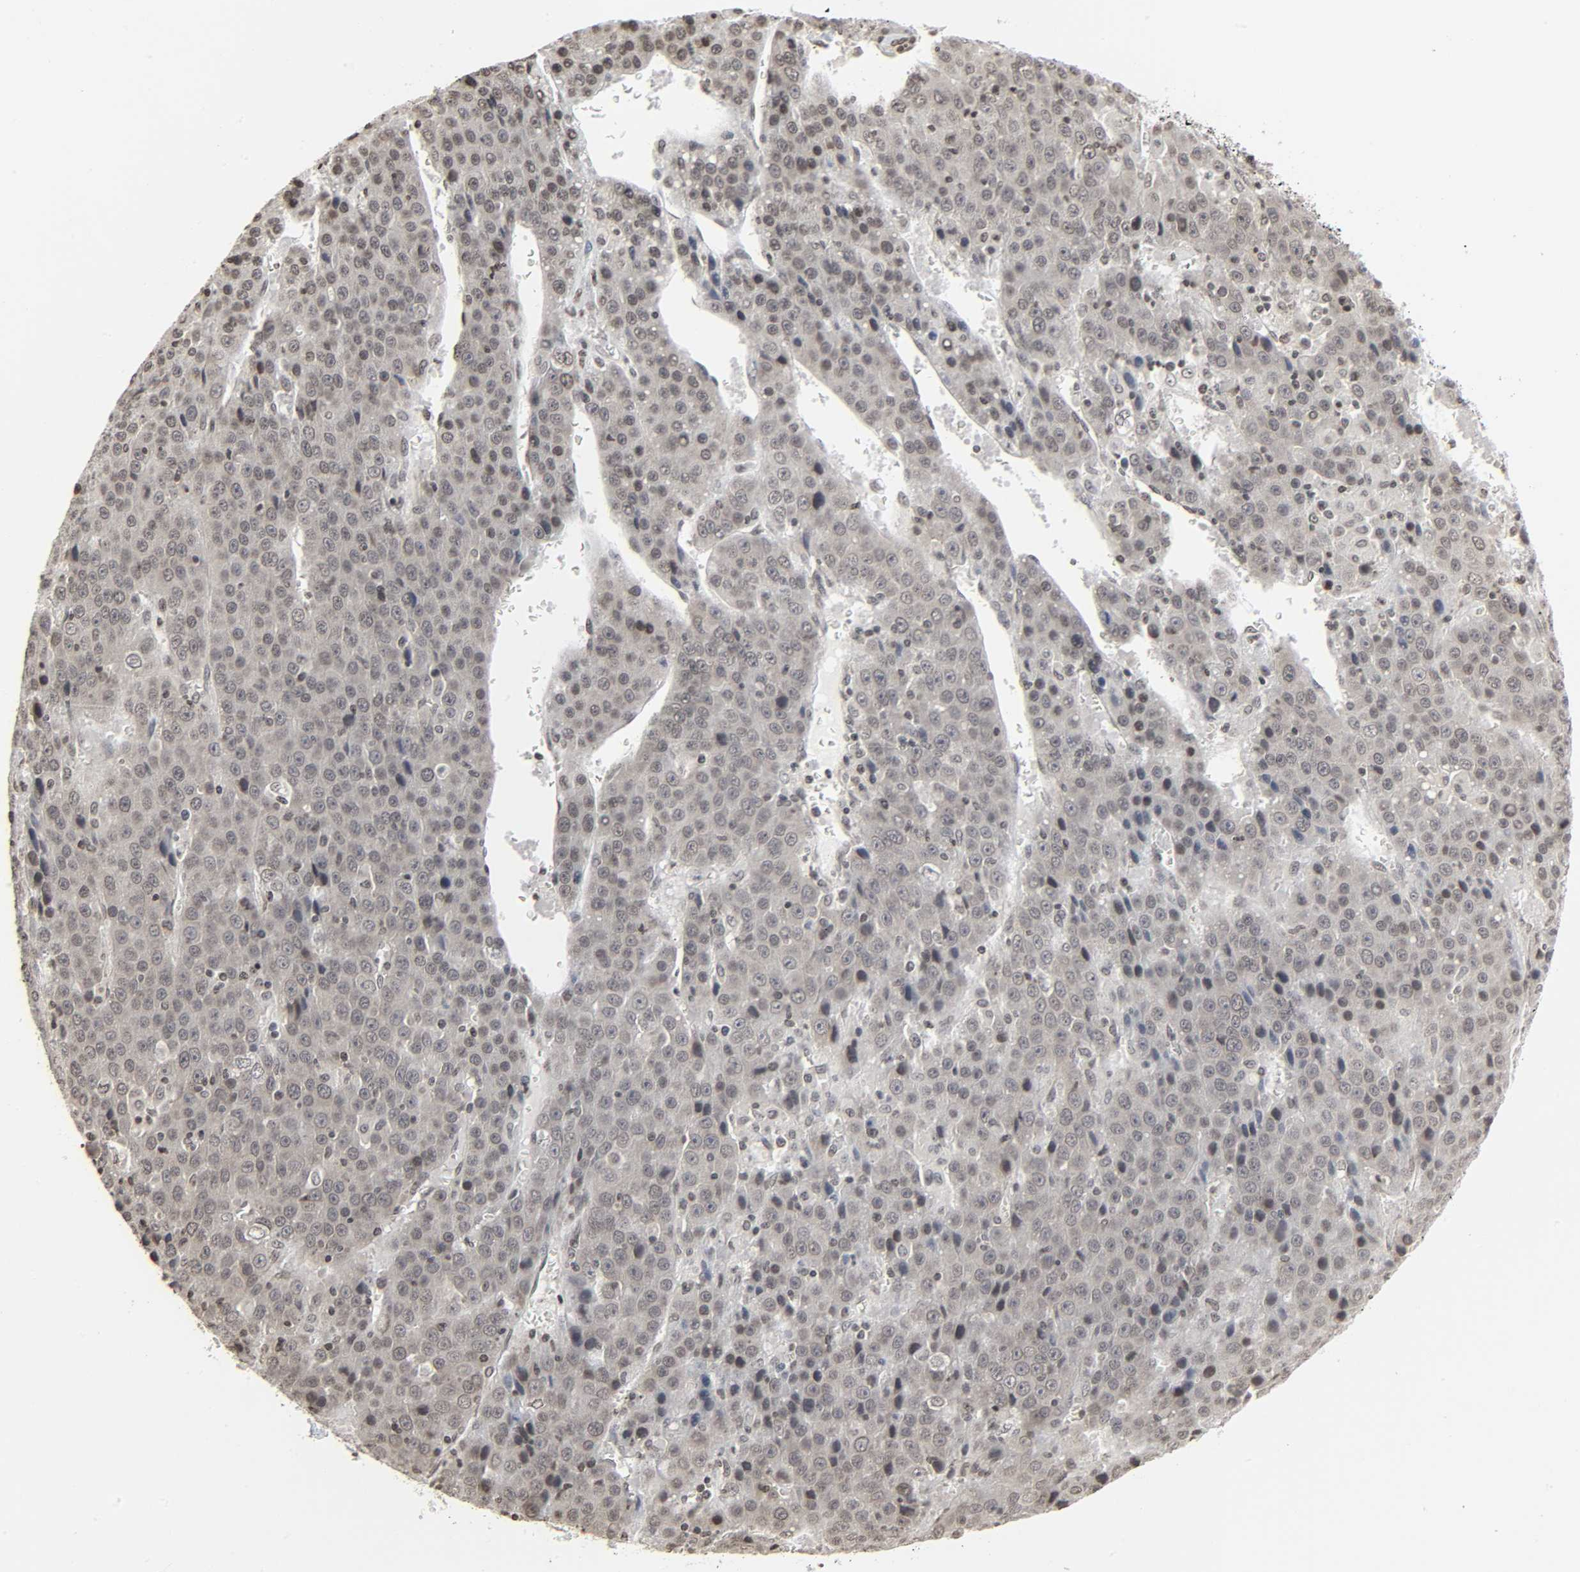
{"staining": {"intensity": "weak", "quantity": ">75%", "location": "cytoplasmic/membranous,nuclear"}, "tissue": "liver cancer", "cell_type": "Tumor cells", "image_type": "cancer", "snomed": [{"axis": "morphology", "description": "Carcinoma, Hepatocellular, NOS"}, {"axis": "topography", "description": "Liver"}], "caption": "IHC (DAB) staining of human liver hepatocellular carcinoma demonstrates weak cytoplasmic/membranous and nuclear protein staining in approximately >75% of tumor cells.", "gene": "ELAVL1", "patient": {"sex": "female", "age": 53}}